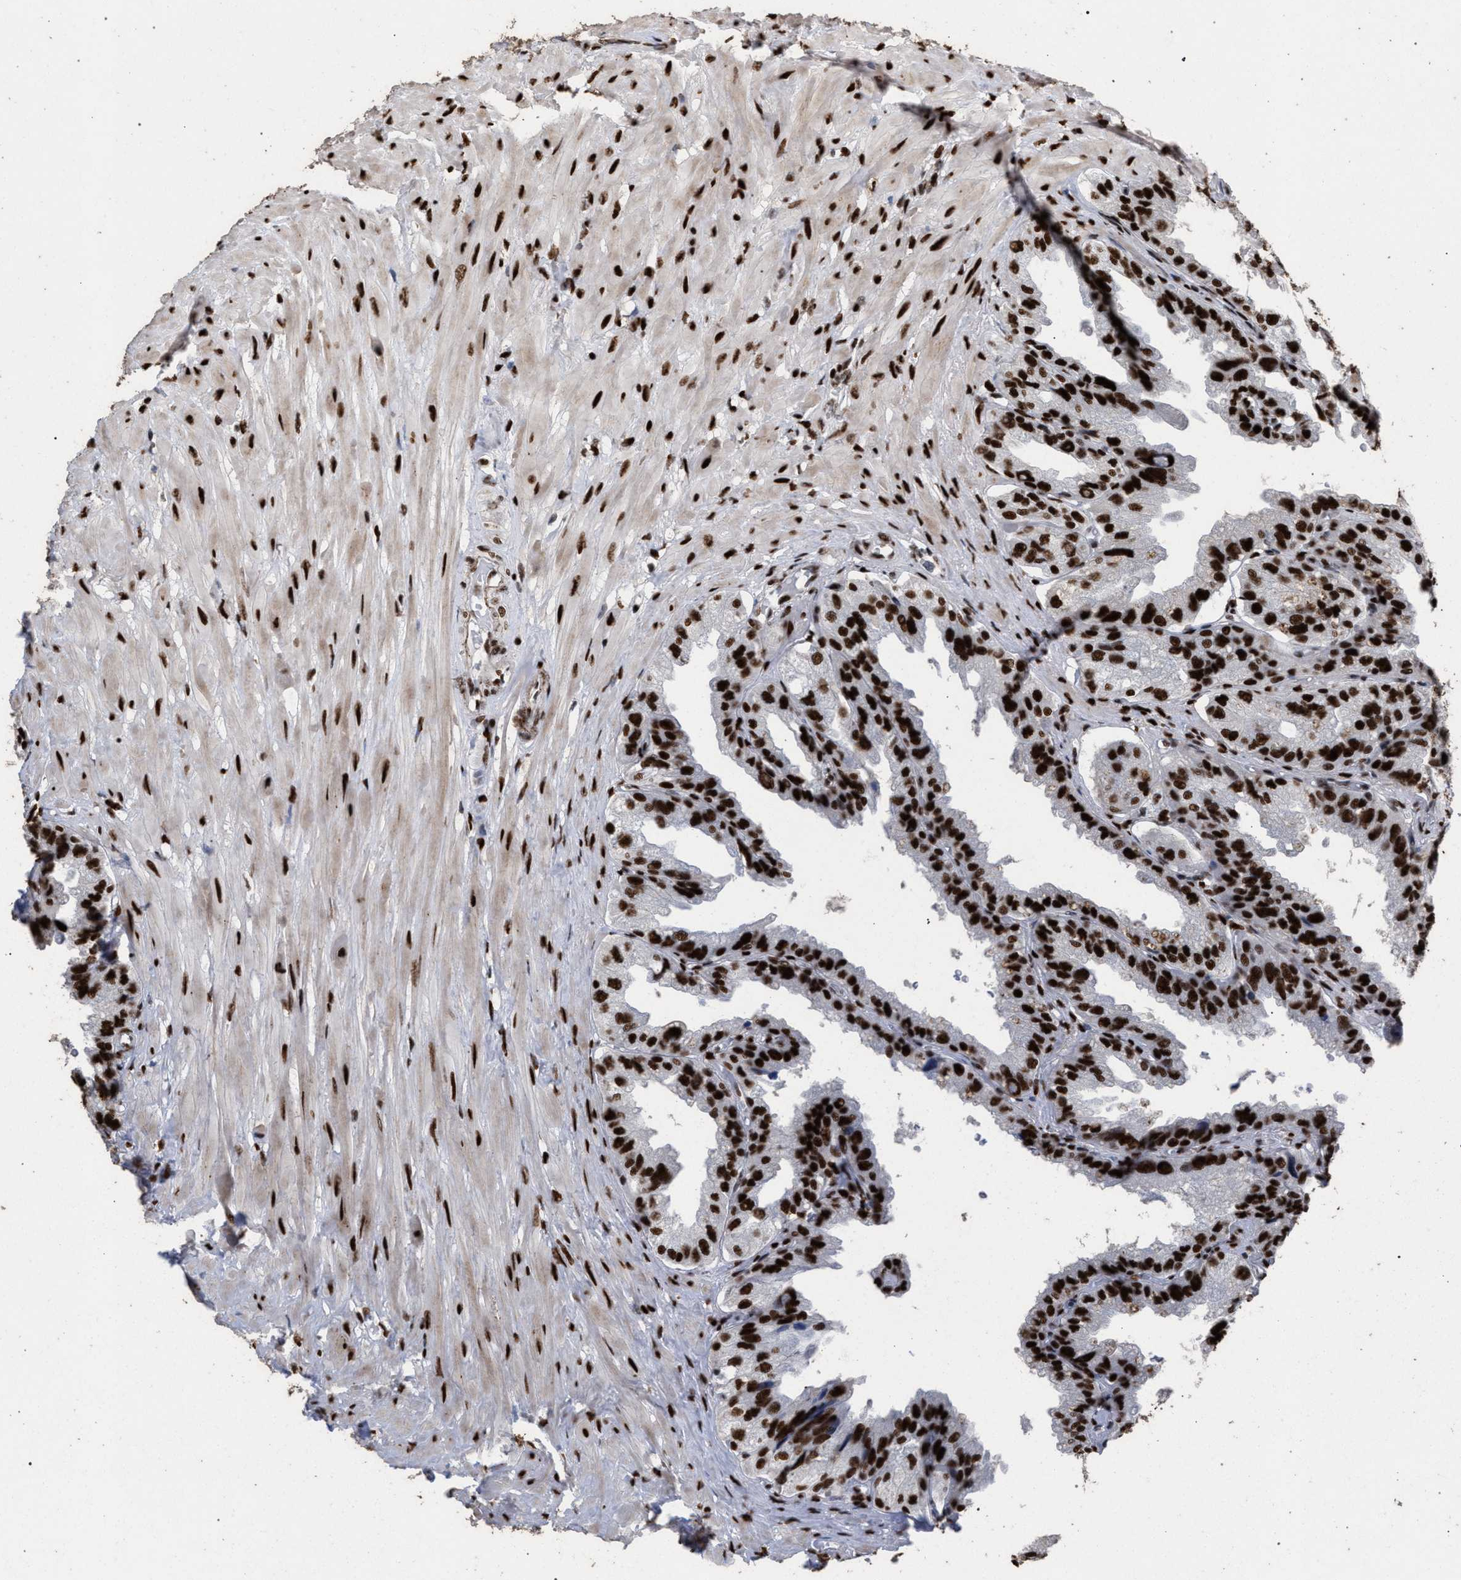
{"staining": {"intensity": "strong", "quantity": ">75%", "location": "nuclear"}, "tissue": "seminal vesicle", "cell_type": "Glandular cells", "image_type": "normal", "snomed": [{"axis": "morphology", "description": "Normal tissue, NOS"}, {"axis": "topography", "description": "Seminal veicle"}], "caption": "Immunohistochemistry image of unremarkable seminal vesicle stained for a protein (brown), which exhibits high levels of strong nuclear positivity in about >75% of glandular cells.", "gene": "TP53BP1", "patient": {"sex": "male", "age": 68}}